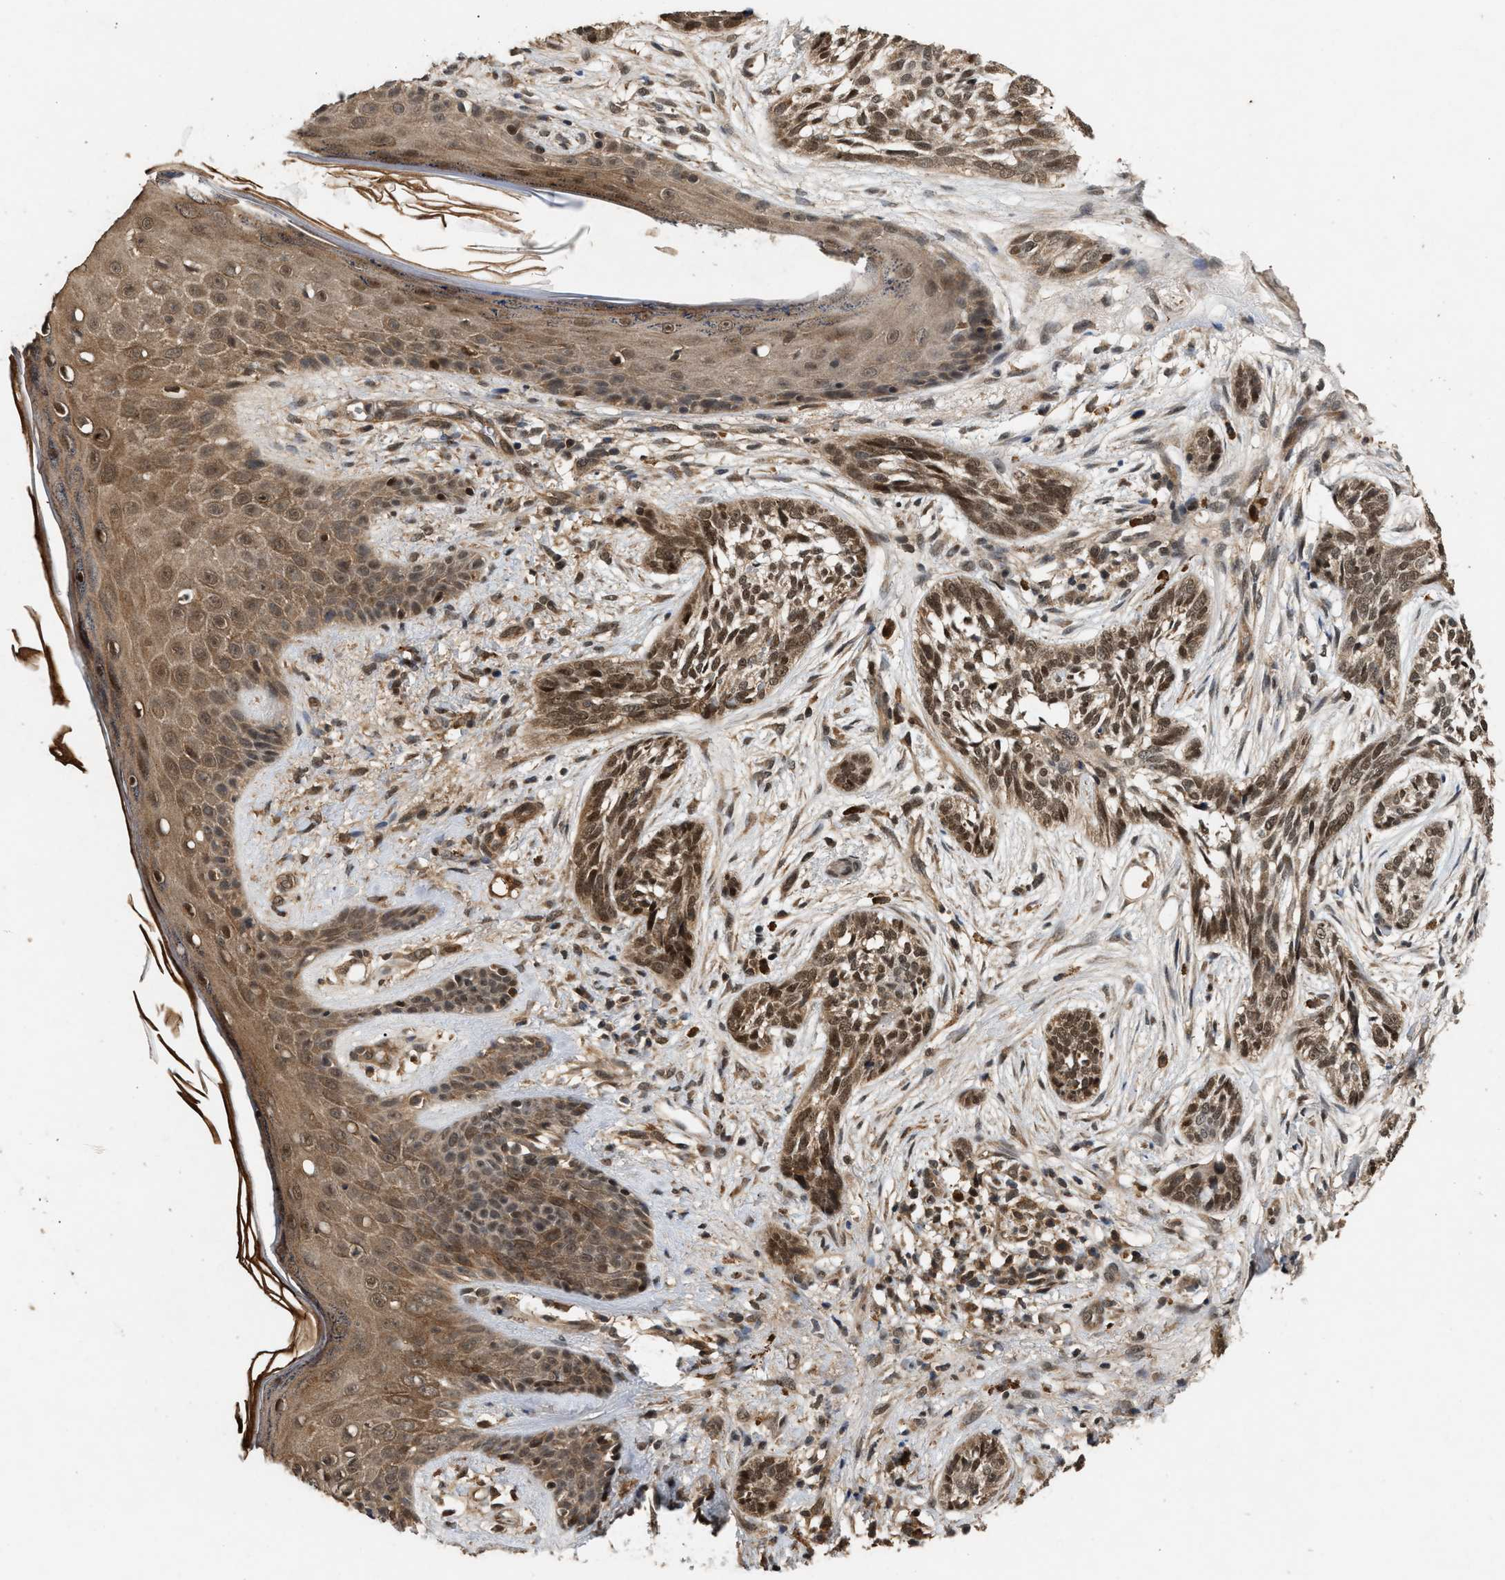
{"staining": {"intensity": "strong", "quantity": ">75%", "location": "nuclear"}, "tissue": "skin cancer", "cell_type": "Tumor cells", "image_type": "cancer", "snomed": [{"axis": "morphology", "description": "Basal cell carcinoma"}, {"axis": "topography", "description": "Skin"}], "caption": "IHC (DAB (3,3'-diaminobenzidine)) staining of human basal cell carcinoma (skin) displays strong nuclear protein staining in about >75% of tumor cells.", "gene": "RUSC2", "patient": {"sex": "female", "age": 88}}